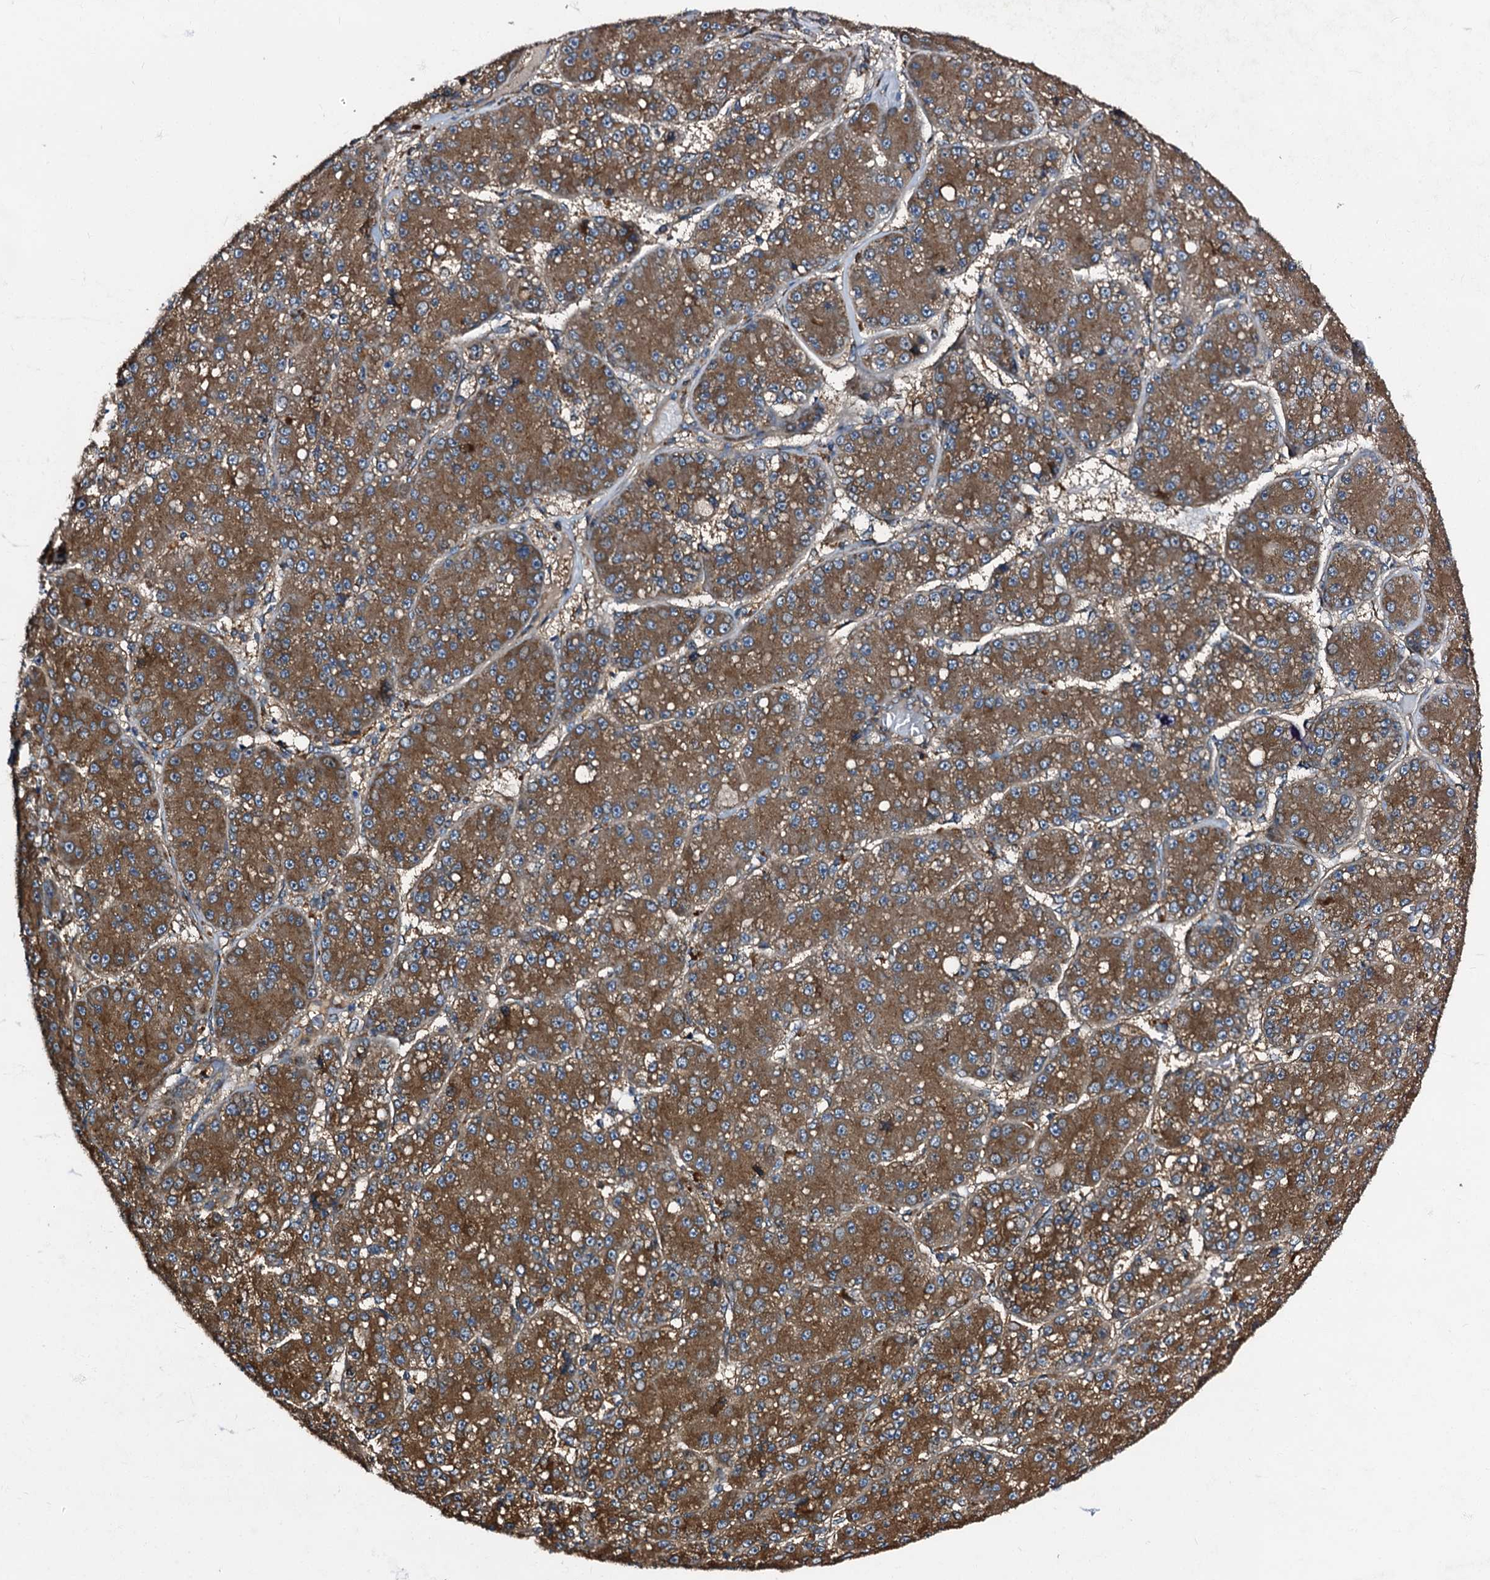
{"staining": {"intensity": "strong", "quantity": ">75%", "location": "cytoplasmic/membranous"}, "tissue": "liver cancer", "cell_type": "Tumor cells", "image_type": "cancer", "snomed": [{"axis": "morphology", "description": "Carcinoma, Hepatocellular, NOS"}, {"axis": "topography", "description": "Liver"}], "caption": "Liver hepatocellular carcinoma stained with a brown dye displays strong cytoplasmic/membranous positive expression in approximately >75% of tumor cells.", "gene": "PEX5", "patient": {"sex": "male", "age": 67}}